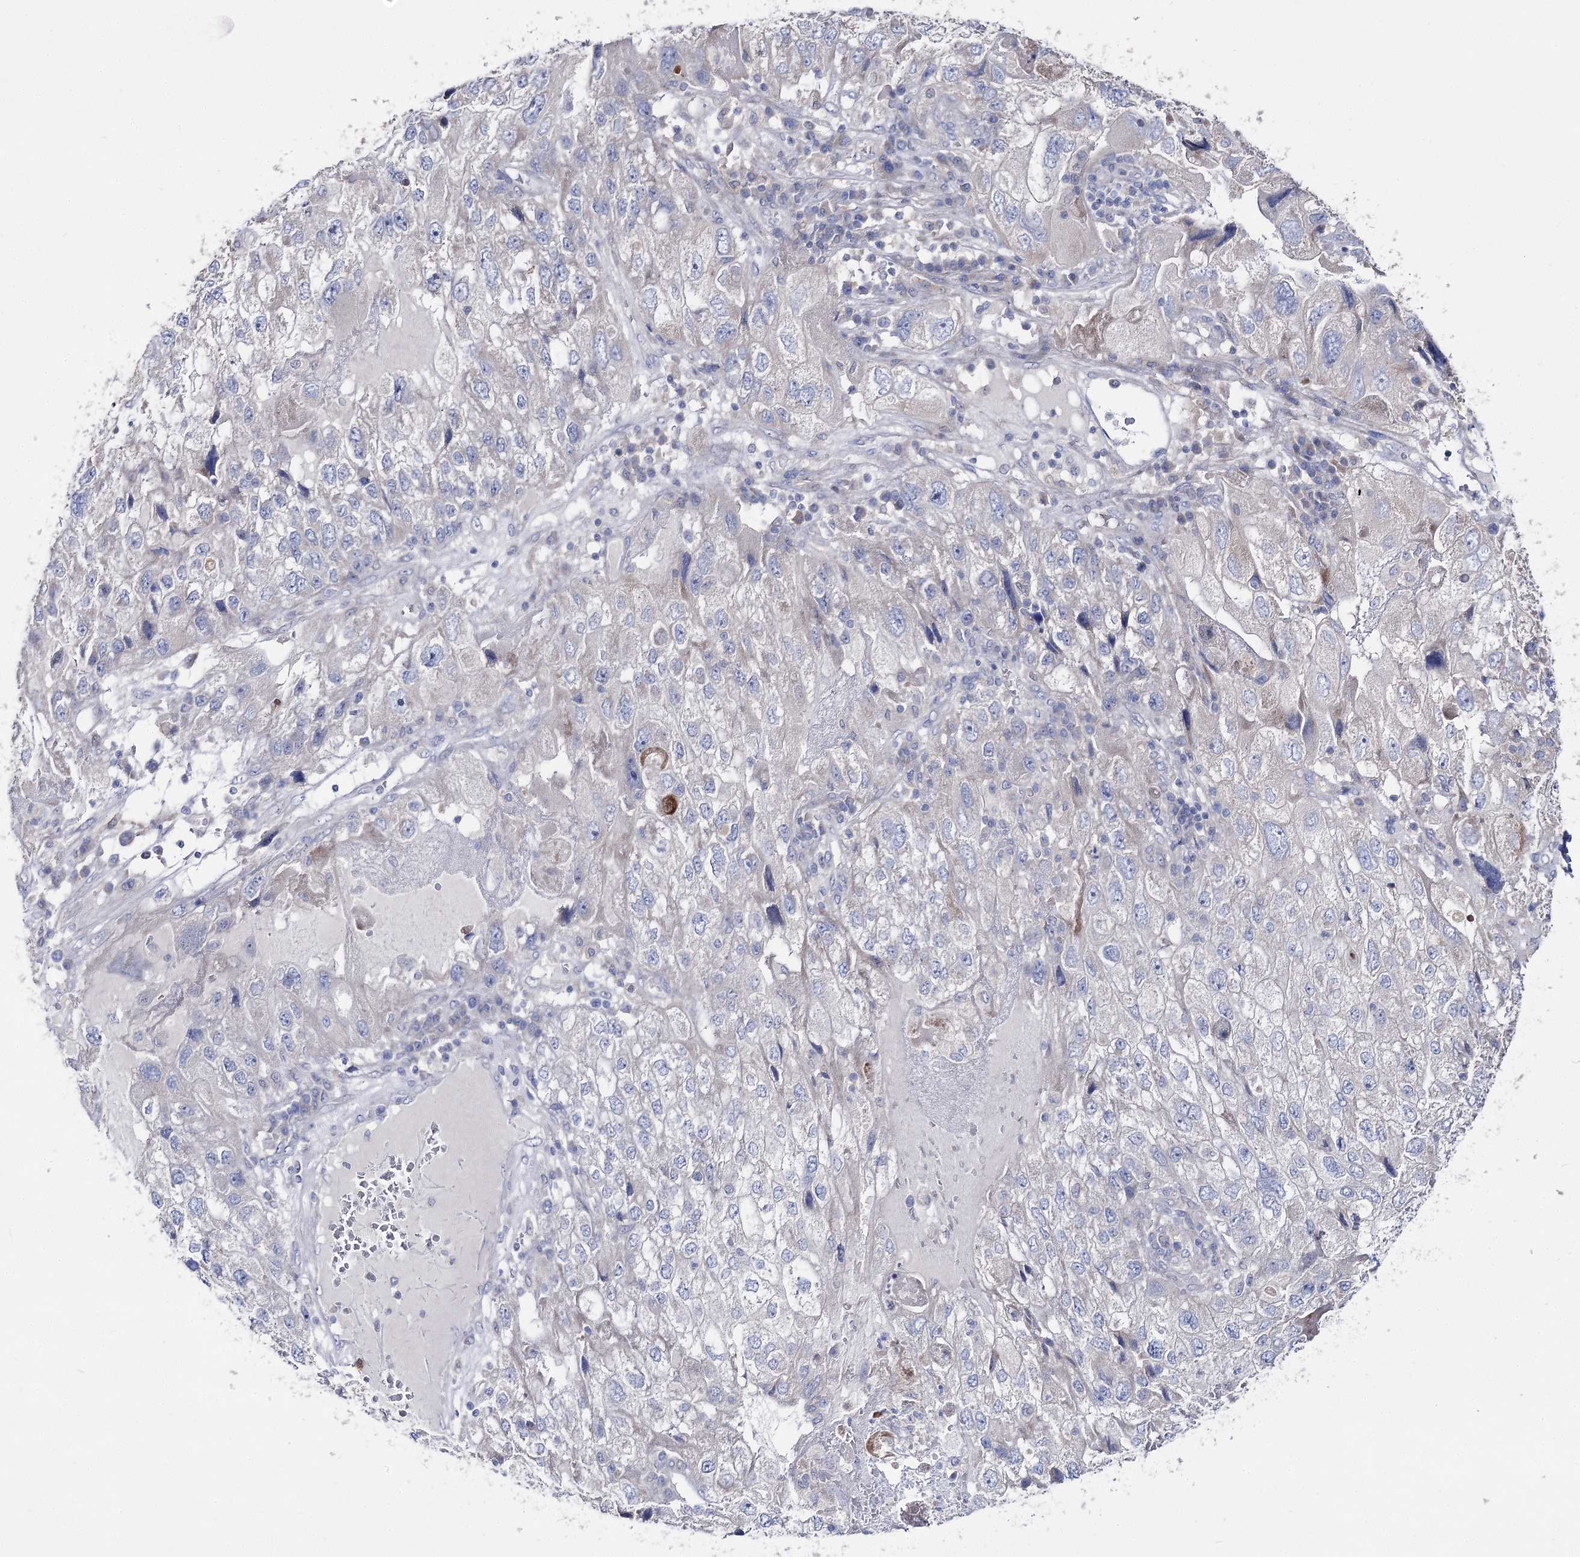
{"staining": {"intensity": "negative", "quantity": "none", "location": "none"}, "tissue": "endometrial cancer", "cell_type": "Tumor cells", "image_type": "cancer", "snomed": [{"axis": "morphology", "description": "Adenocarcinoma, NOS"}, {"axis": "topography", "description": "Endometrium"}], "caption": "Tumor cells show no significant protein positivity in endometrial cancer (adenocarcinoma).", "gene": "NRAP", "patient": {"sex": "female", "age": 49}}